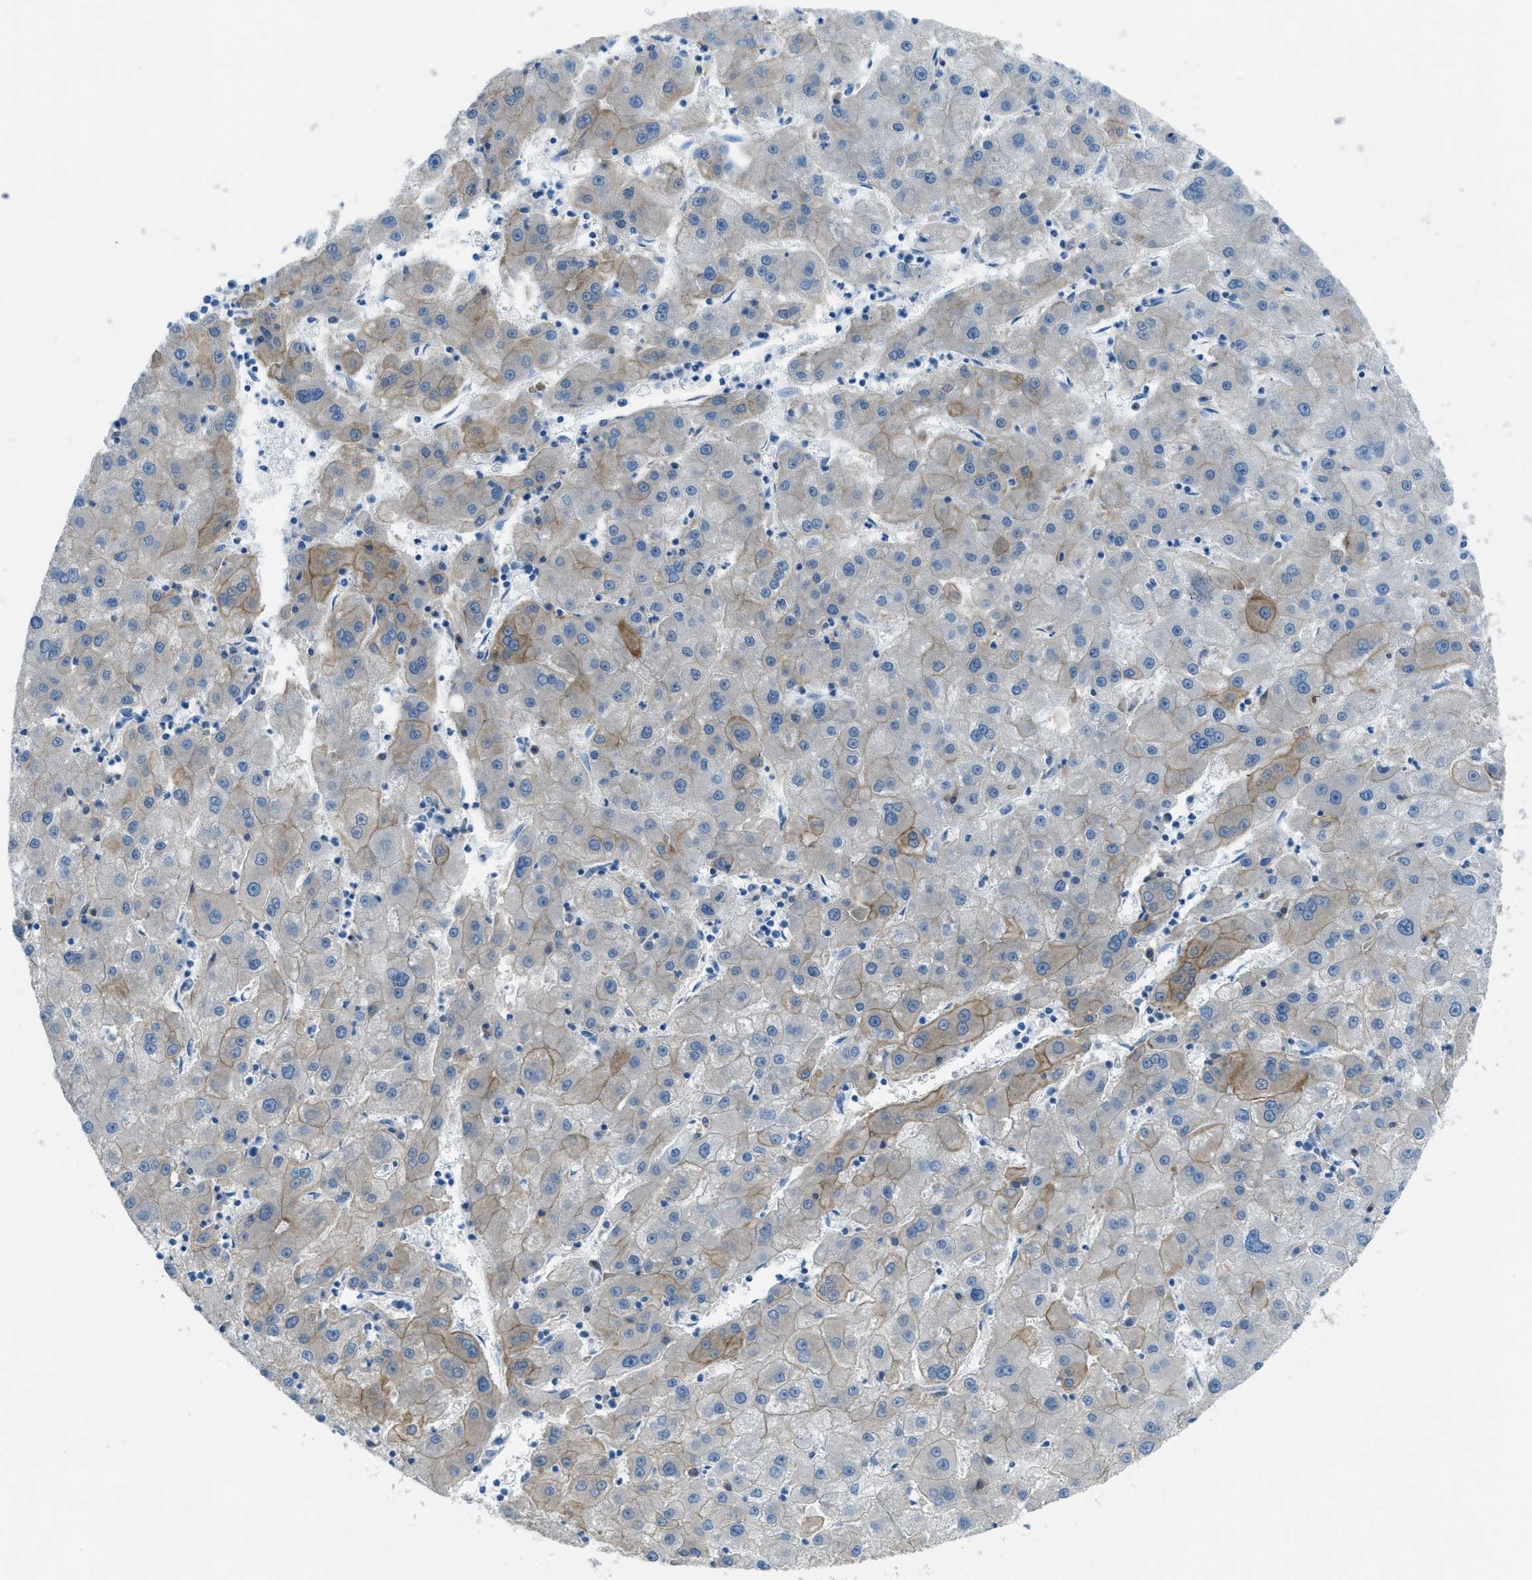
{"staining": {"intensity": "weak", "quantity": "<25%", "location": "cytoplasmic/membranous"}, "tissue": "liver cancer", "cell_type": "Tumor cells", "image_type": "cancer", "snomed": [{"axis": "morphology", "description": "Carcinoma, Hepatocellular, NOS"}, {"axis": "topography", "description": "Liver"}], "caption": "Immunohistochemistry micrograph of liver cancer (hepatocellular carcinoma) stained for a protein (brown), which demonstrates no positivity in tumor cells.", "gene": "KLHL8", "patient": {"sex": "male", "age": 72}}